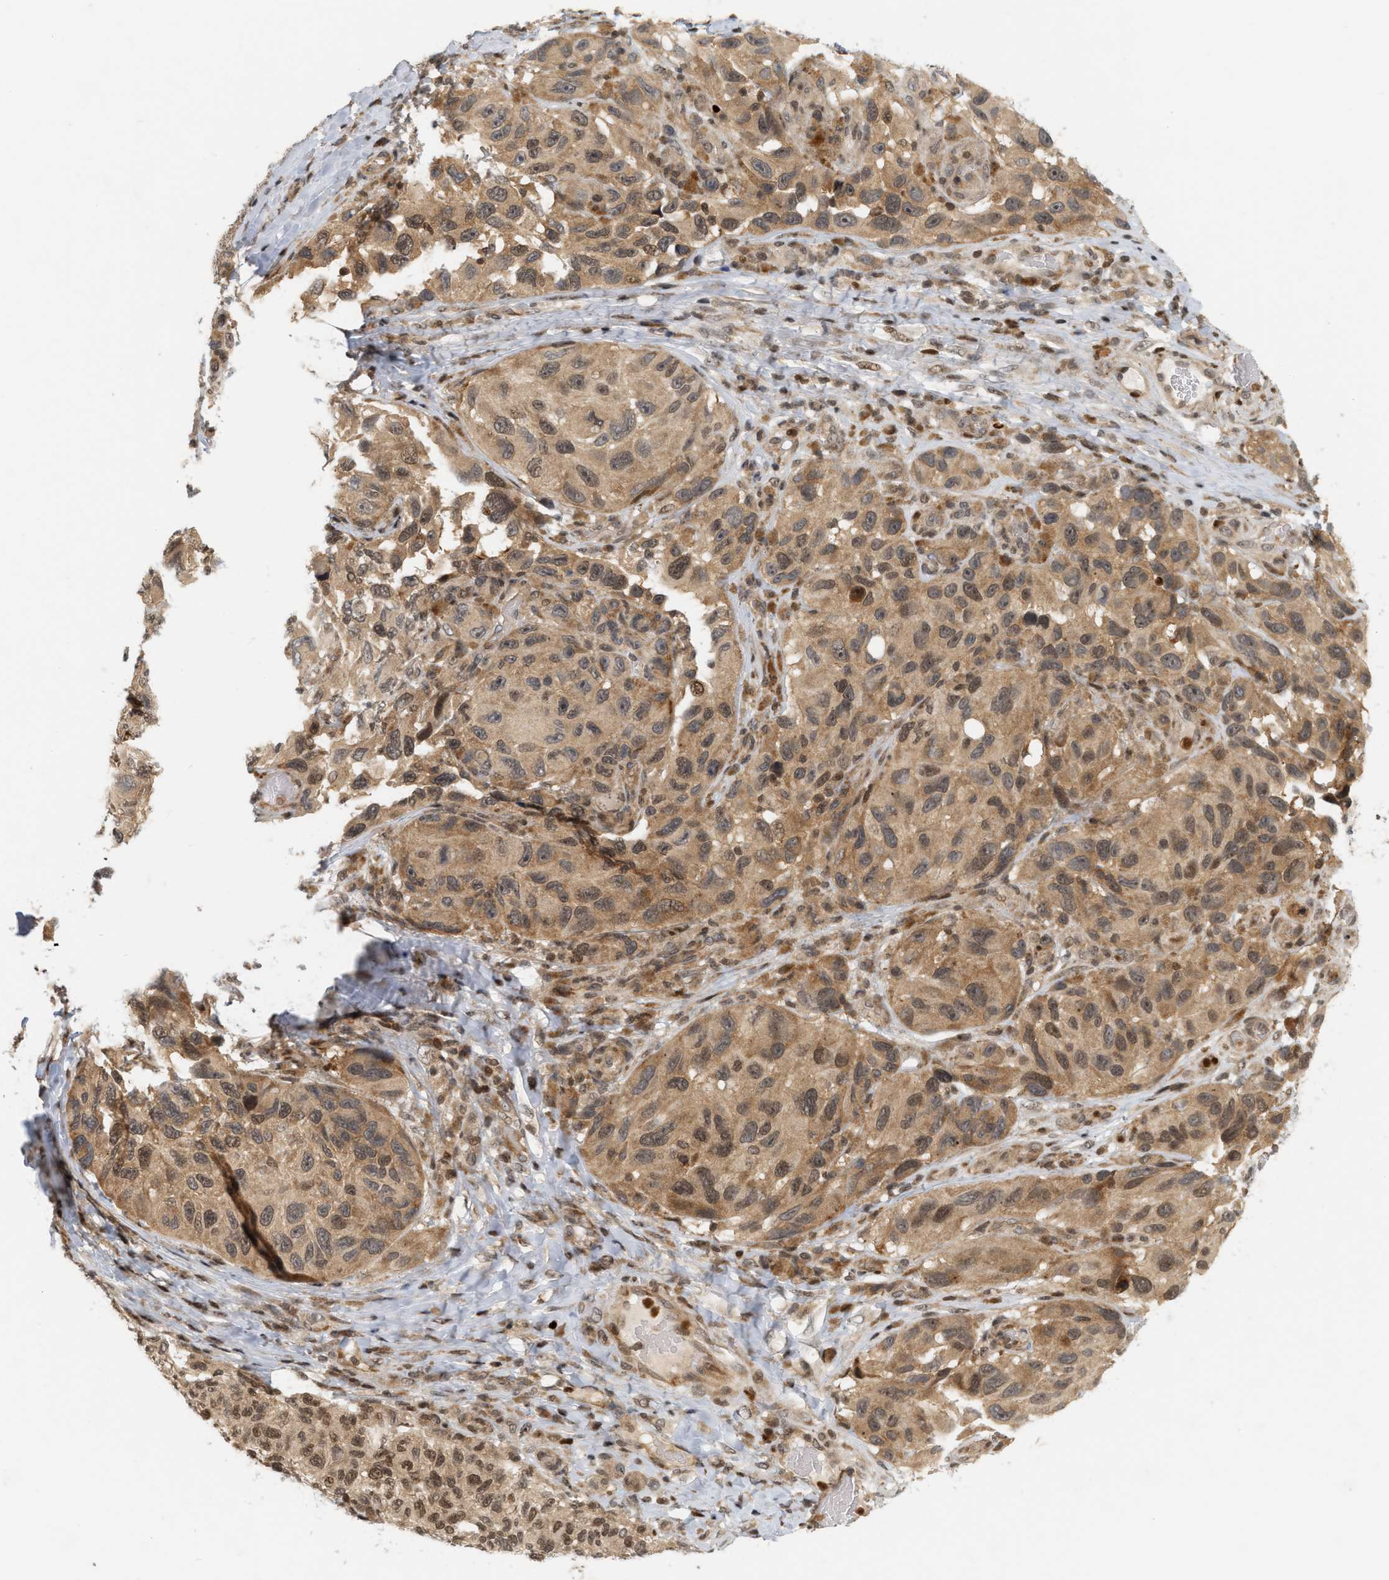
{"staining": {"intensity": "moderate", "quantity": ">75%", "location": "cytoplasmic/membranous,nuclear"}, "tissue": "melanoma", "cell_type": "Tumor cells", "image_type": "cancer", "snomed": [{"axis": "morphology", "description": "Malignant melanoma, NOS"}, {"axis": "topography", "description": "Skin"}], "caption": "IHC of melanoma demonstrates medium levels of moderate cytoplasmic/membranous and nuclear positivity in approximately >75% of tumor cells. The staining is performed using DAB (3,3'-diaminobenzidine) brown chromogen to label protein expression. The nuclei are counter-stained blue using hematoxylin.", "gene": "NFE2L2", "patient": {"sex": "female", "age": 73}}